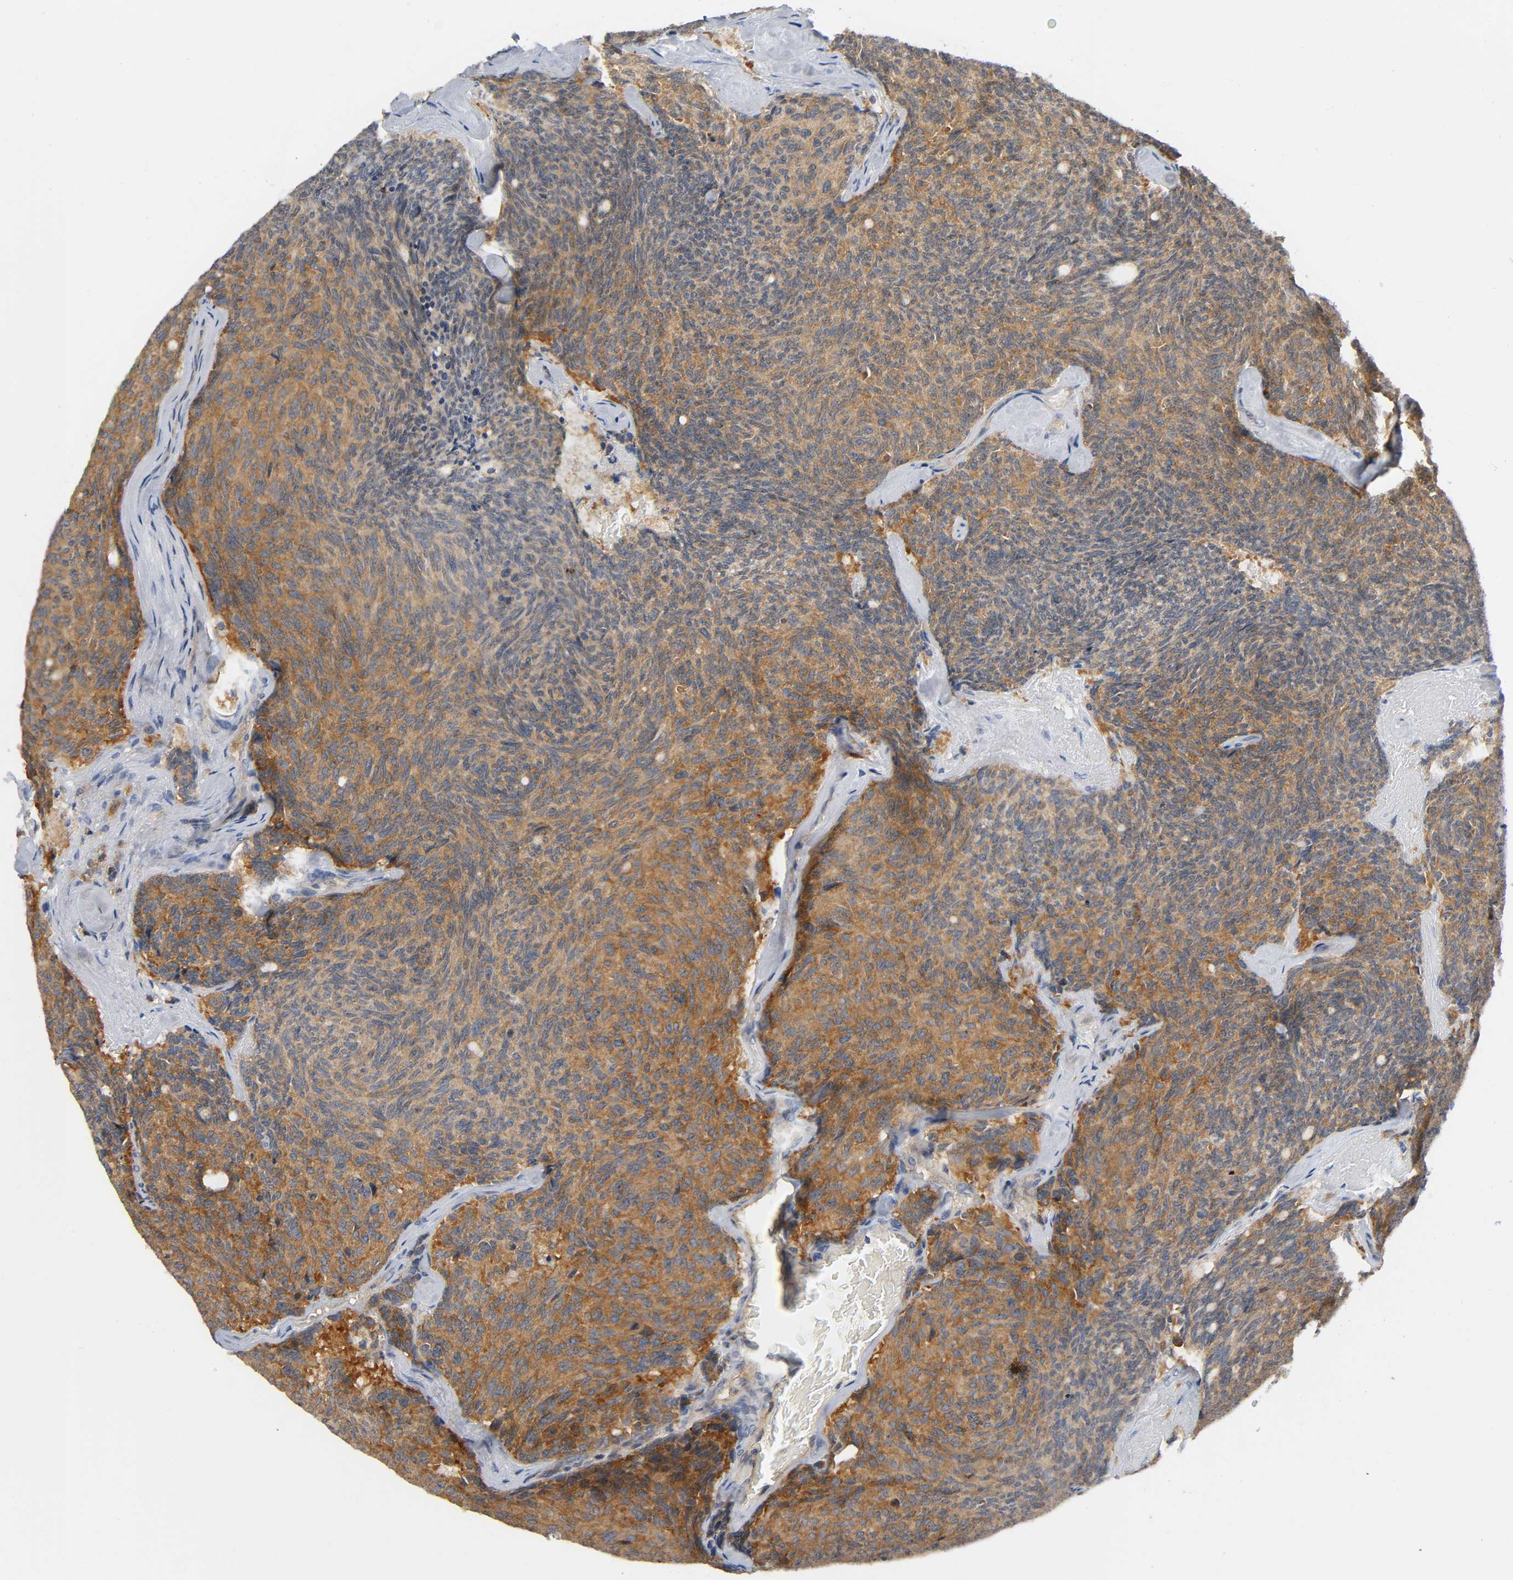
{"staining": {"intensity": "moderate", "quantity": ">75%", "location": "cytoplasmic/membranous"}, "tissue": "carcinoid", "cell_type": "Tumor cells", "image_type": "cancer", "snomed": [{"axis": "morphology", "description": "Carcinoid, malignant, NOS"}, {"axis": "topography", "description": "Pancreas"}], "caption": "Brown immunohistochemical staining in human carcinoid exhibits moderate cytoplasmic/membranous staining in about >75% of tumor cells.", "gene": "HDAC6", "patient": {"sex": "female", "age": 54}}